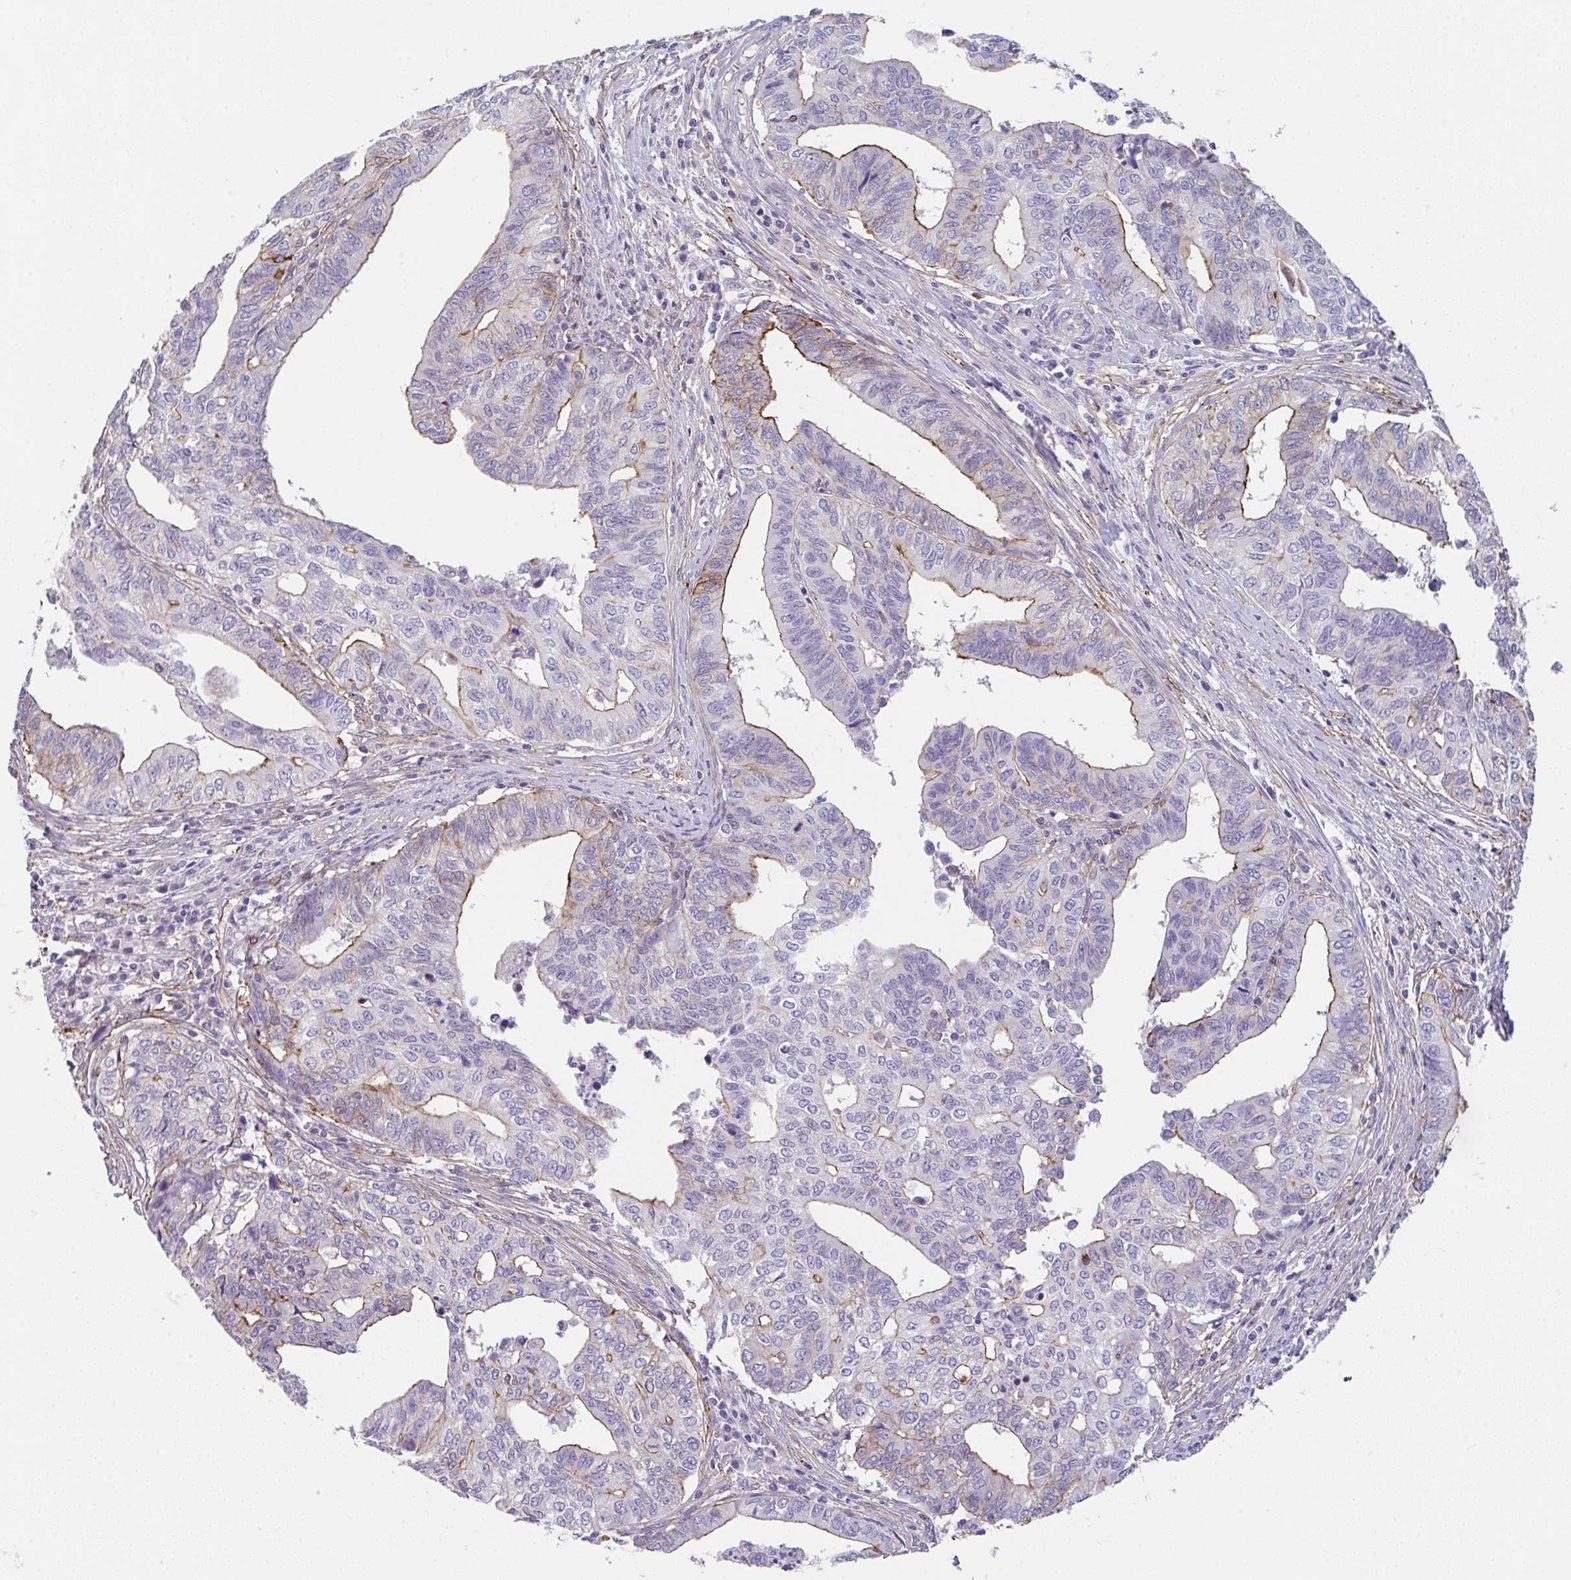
{"staining": {"intensity": "moderate", "quantity": "<25%", "location": "cytoplasmic/membranous"}, "tissue": "endometrial cancer", "cell_type": "Tumor cells", "image_type": "cancer", "snomed": [{"axis": "morphology", "description": "Adenocarcinoma, NOS"}, {"axis": "topography", "description": "Endometrium"}], "caption": "Brown immunohistochemical staining in adenocarcinoma (endometrial) displays moderate cytoplasmic/membranous positivity in approximately <25% of tumor cells.", "gene": "DBN1", "patient": {"sex": "female", "age": 65}}